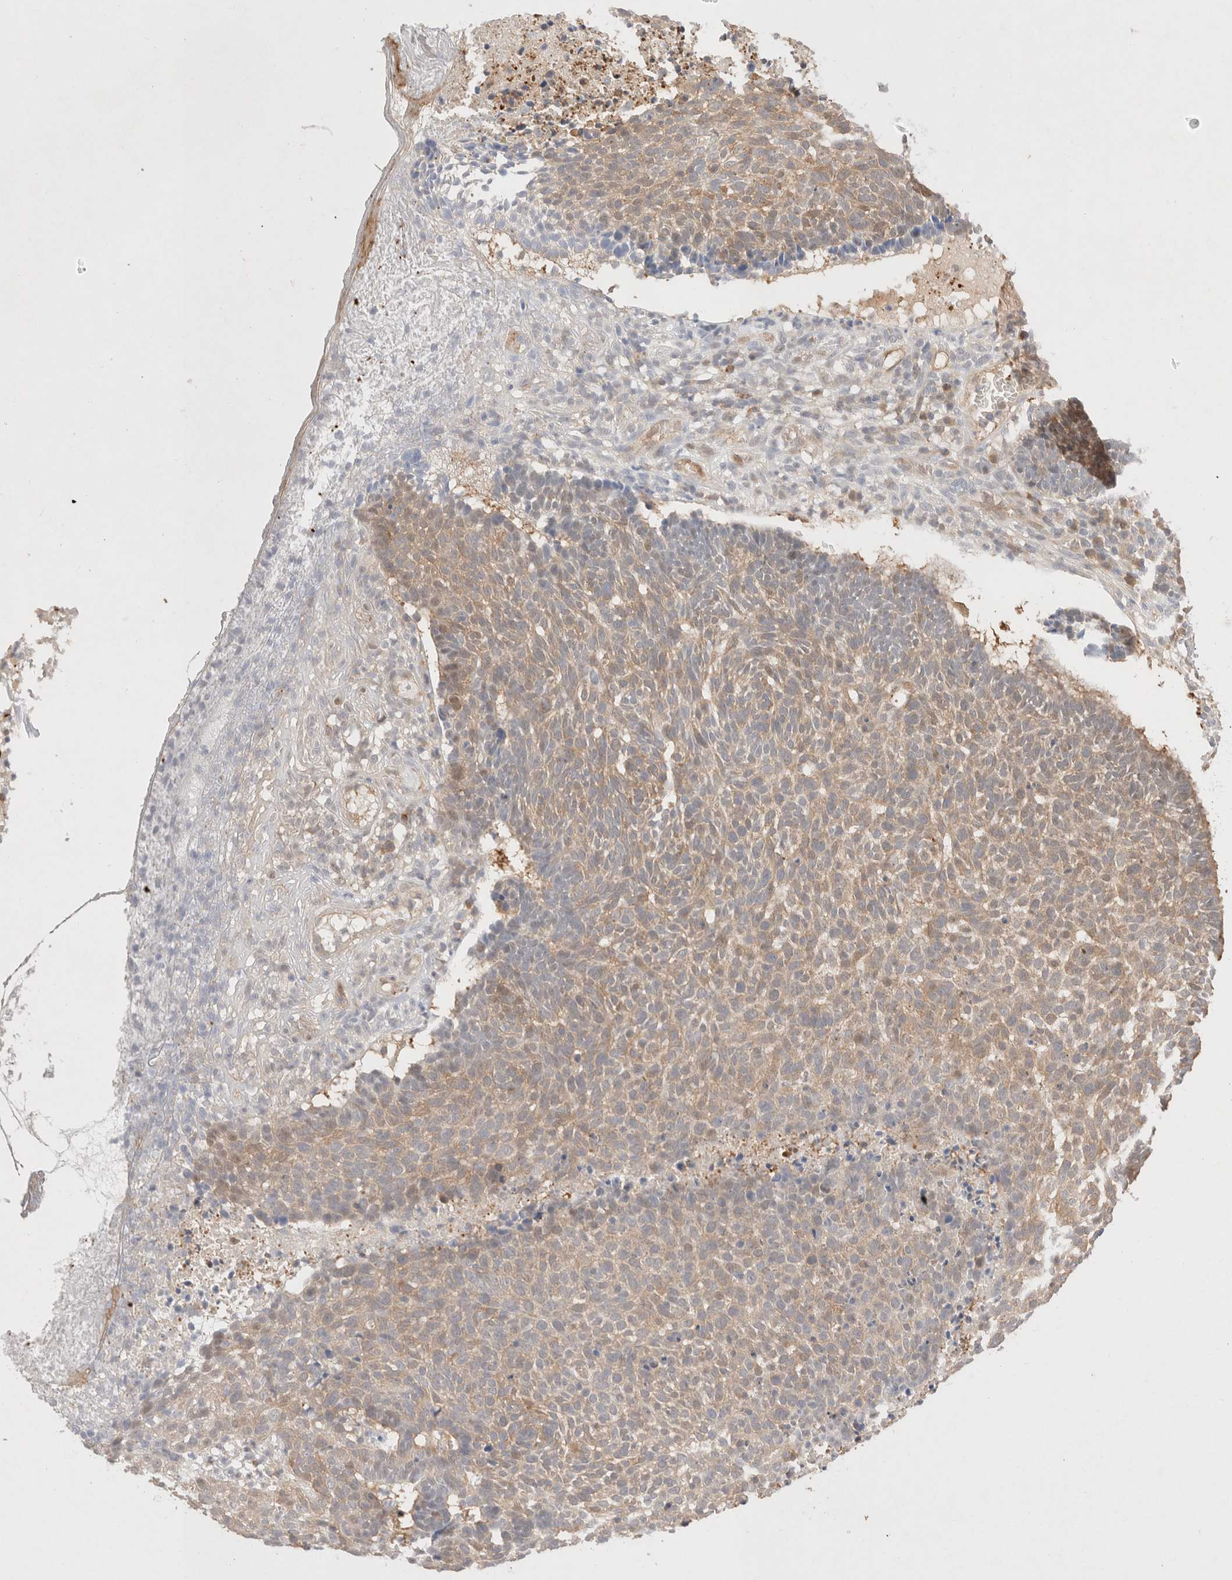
{"staining": {"intensity": "weak", "quantity": ">75%", "location": "cytoplasmic/membranous"}, "tissue": "skin cancer", "cell_type": "Tumor cells", "image_type": "cancer", "snomed": [{"axis": "morphology", "description": "Basal cell carcinoma"}, {"axis": "topography", "description": "Skin"}], "caption": "Weak cytoplasmic/membranous staining for a protein is identified in about >75% of tumor cells of basal cell carcinoma (skin) using IHC.", "gene": "STARD10", "patient": {"sex": "male", "age": 85}}